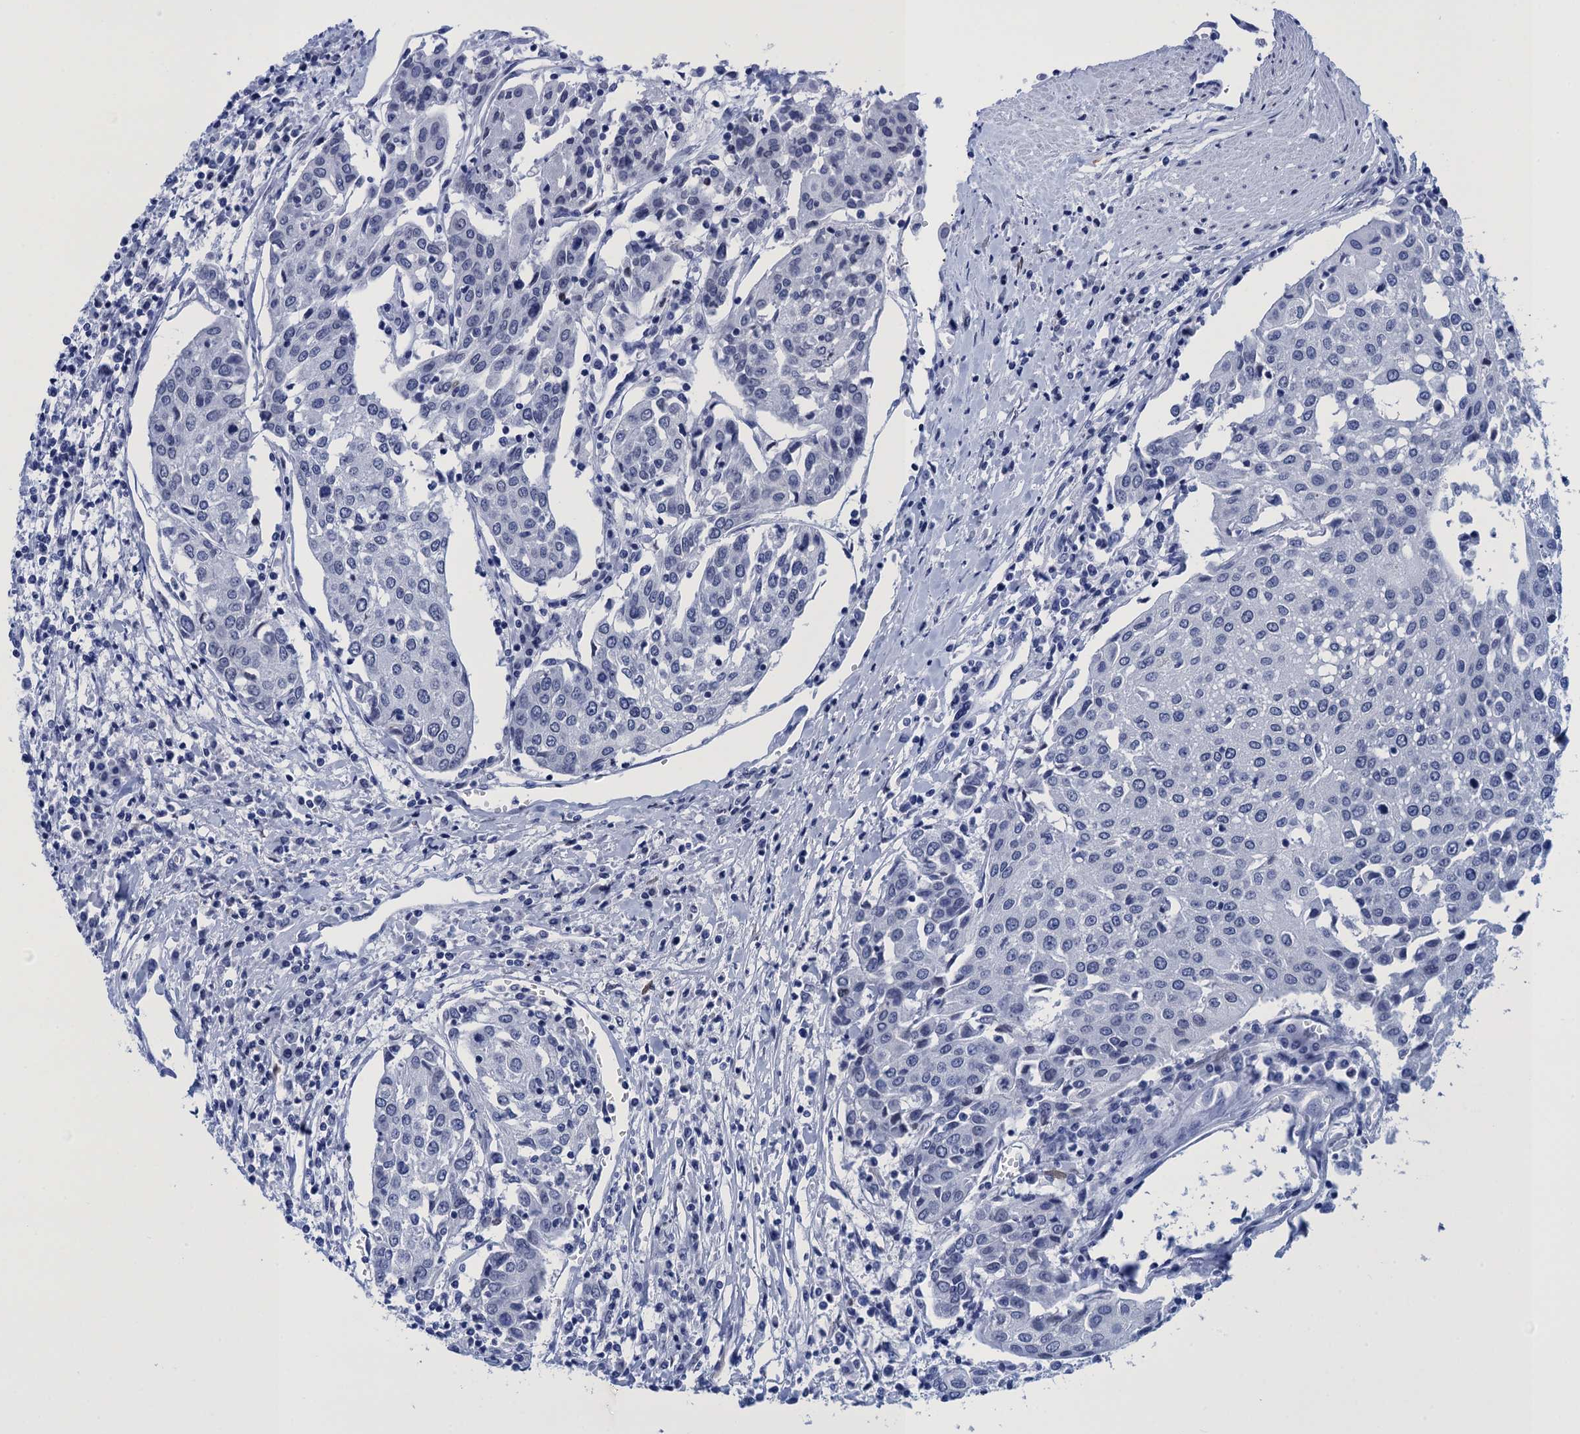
{"staining": {"intensity": "negative", "quantity": "none", "location": "none"}, "tissue": "urothelial cancer", "cell_type": "Tumor cells", "image_type": "cancer", "snomed": [{"axis": "morphology", "description": "Urothelial carcinoma, High grade"}, {"axis": "topography", "description": "Urinary bladder"}], "caption": "Tumor cells are negative for protein expression in human urothelial cancer.", "gene": "METTL25", "patient": {"sex": "female", "age": 85}}